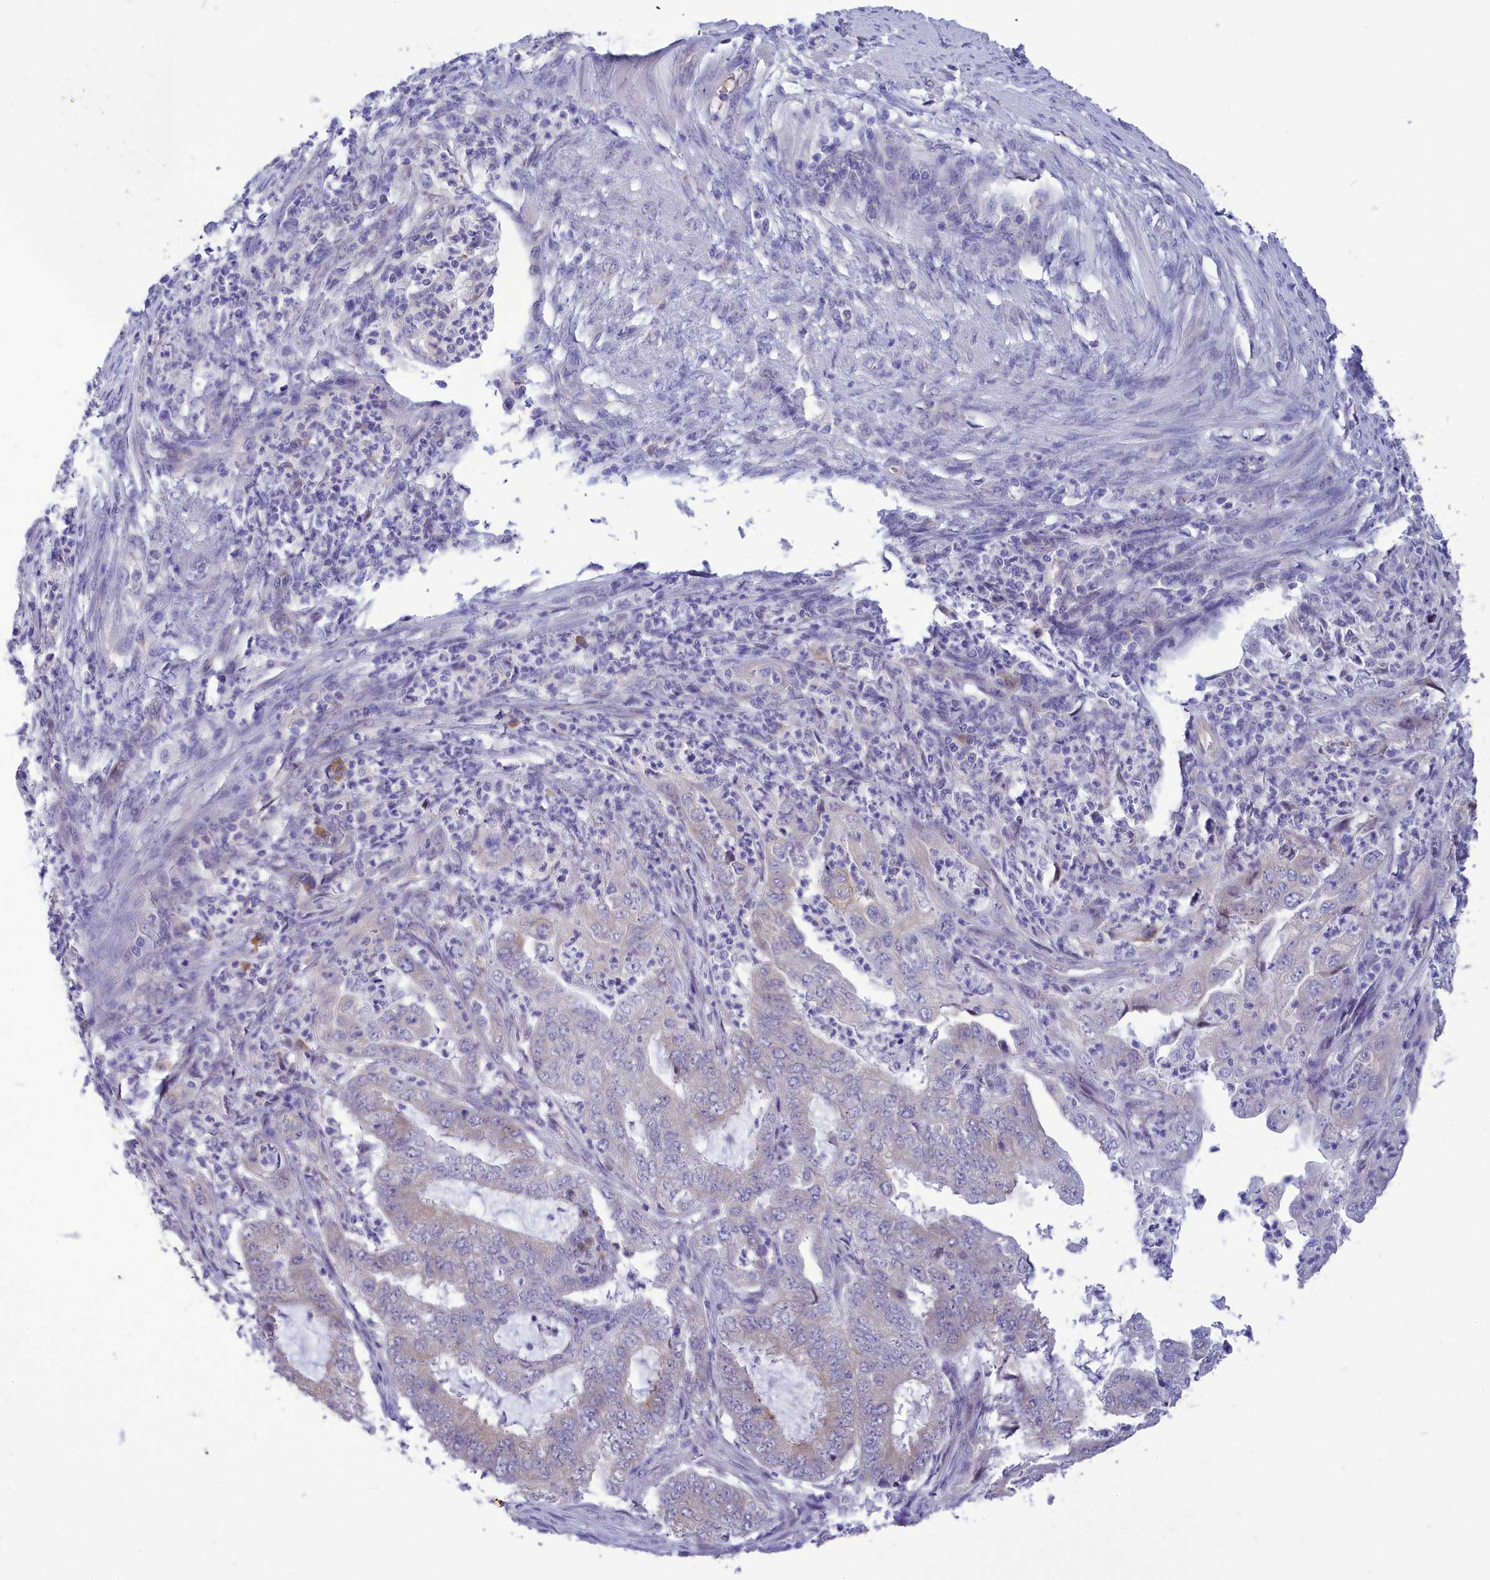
{"staining": {"intensity": "negative", "quantity": "none", "location": "none"}, "tissue": "endometrial cancer", "cell_type": "Tumor cells", "image_type": "cancer", "snomed": [{"axis": "morphology", "description": "Adenocarcinoma, NOS"}, {"axis": "topography", "description": "Endometrium"}], "caption": "DAB (3,3'-diaminobenzidine) immunohistochemical staining of human endometrial adenocarcinoma shows no significant positivity in tumor cells.", "gene": "DCAF16", "patient": {"sex": "female", "age": 51}}